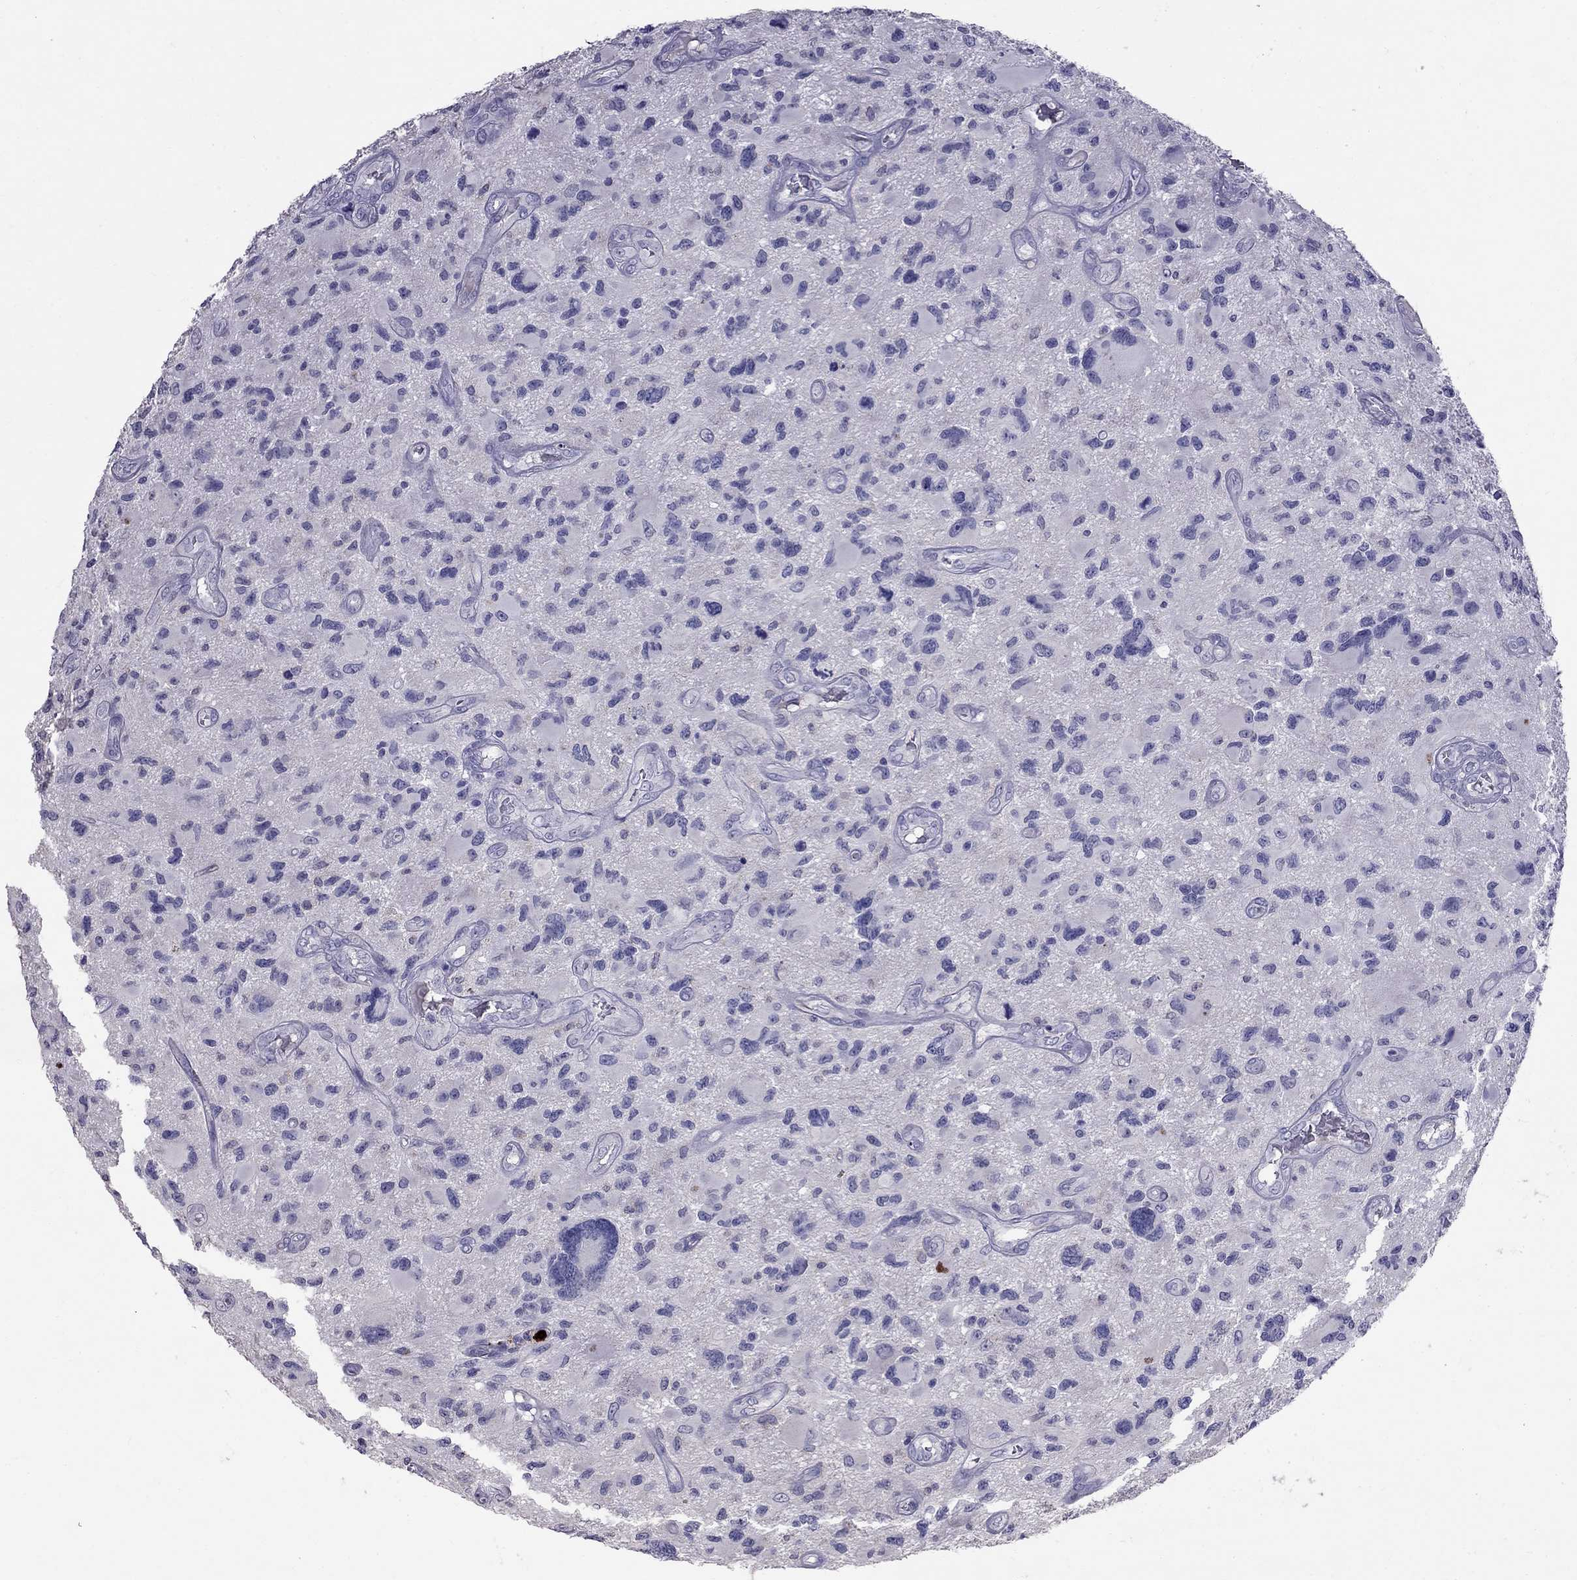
{"staining": {"intensity": "negative", "quantity": "none", "location": "none"}, "tissue": "glioma", "cell_type": "Tumor cells", "image_type": "cancer", "snomed": [{"axis": "morphology", "description": "Glioma, malignant, NOS"}, {"axis": "morphology", "description": "Glioma, malignant, High grade"}, {"axis": "topography", "description": "Brain"}], "caption": "Tumor cells show no significant protein expression in glioma.", "gene": "CFAP91", "patient": {"sex": "female", "age": 71}}